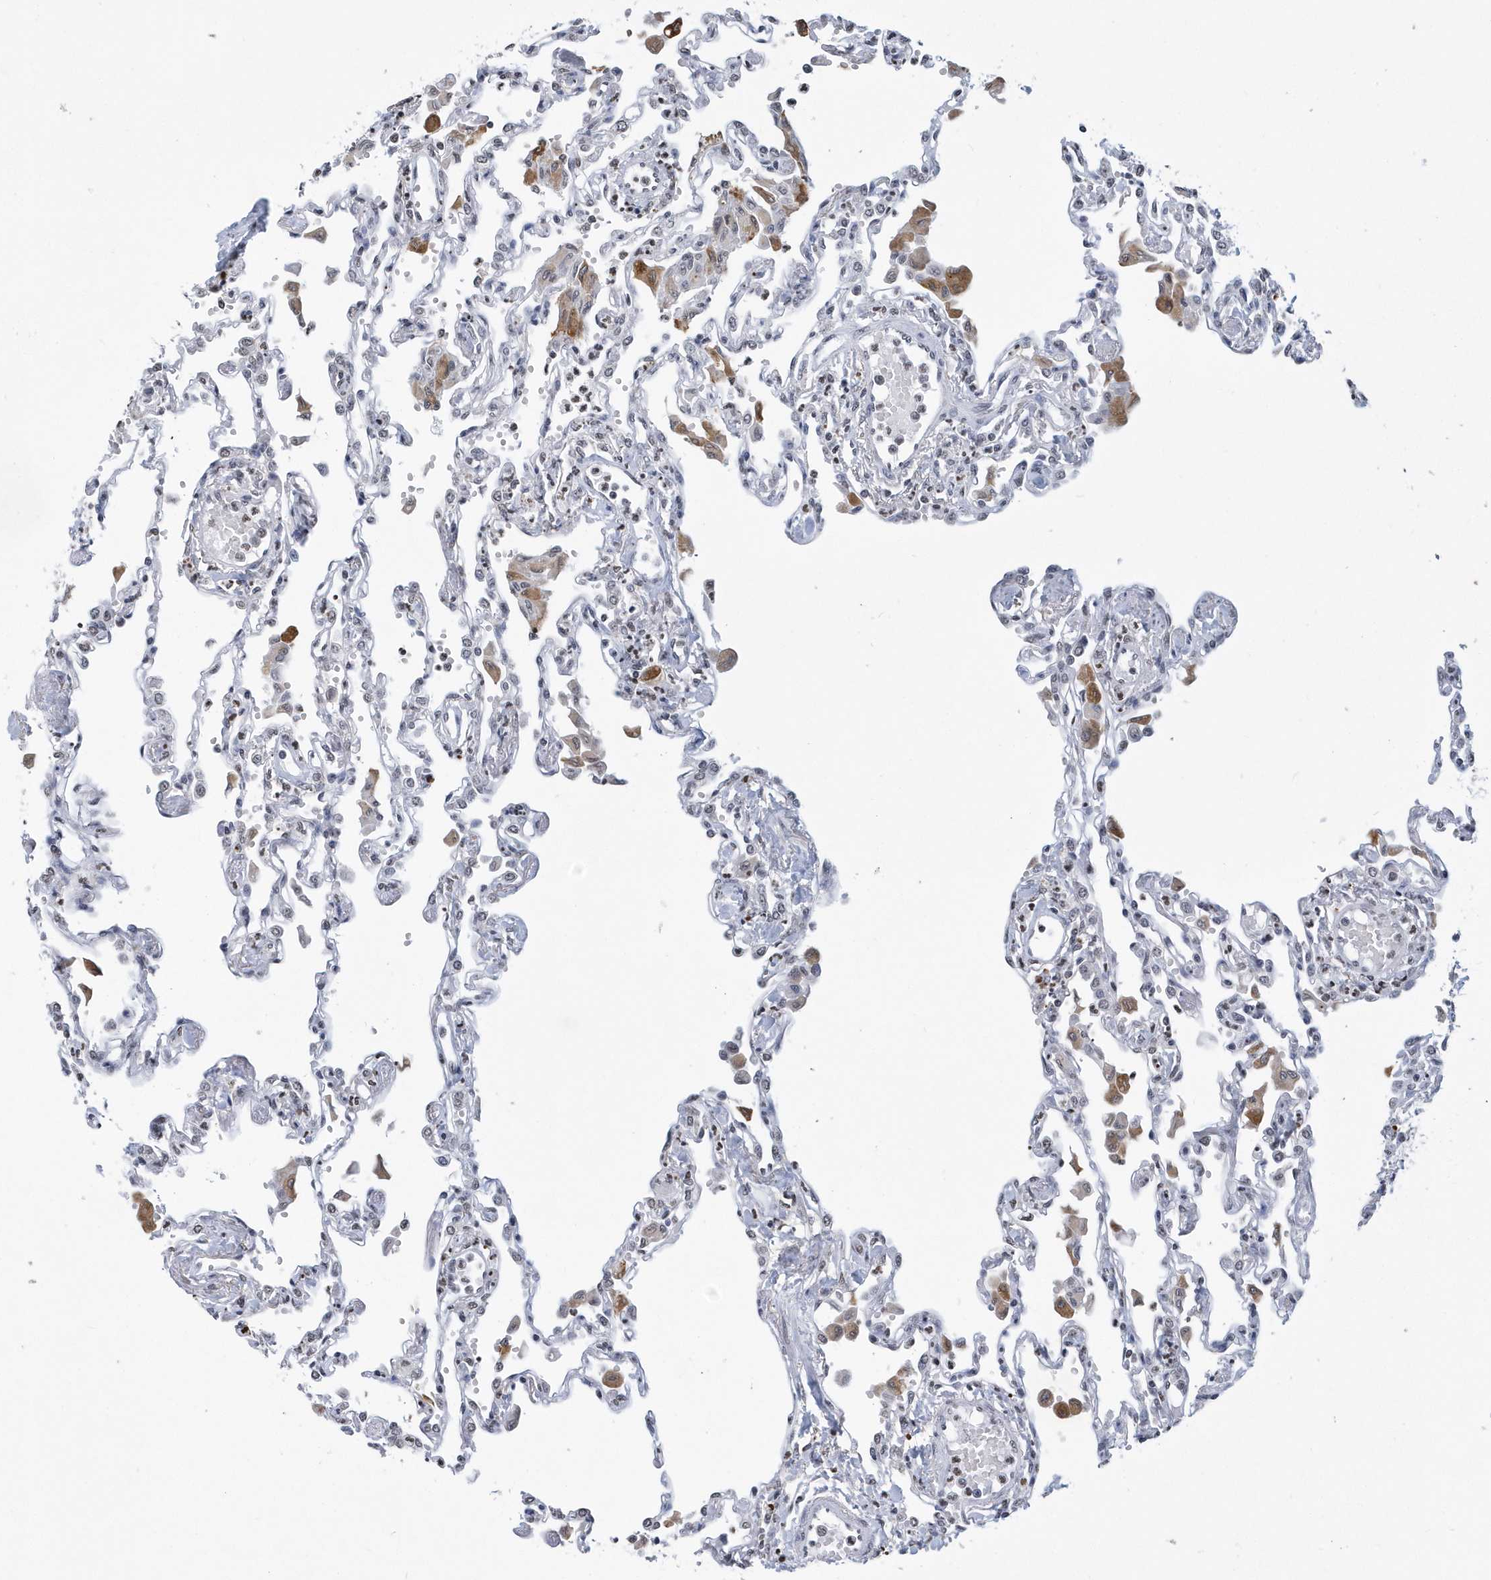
{"staining": {"intensity": "negative", "quantity": "none", "location": "none"}, "tissue": "lung", "cell_type": "Alveolar cells", "image_type": "normal", "snomed": [{"axis": "morphology", "description": "Normal tissue, NOS"}, {"axis": "topography", "description": "Bronchus"}, {"axis": "topography", "description": "Lung"}], "caption": "The immunohistochemistry photomicrograph has no significant positivity in alveolar cells of lung.", "gene": "VWA5B2", "patient": {"sex": "female", "age": 49}}